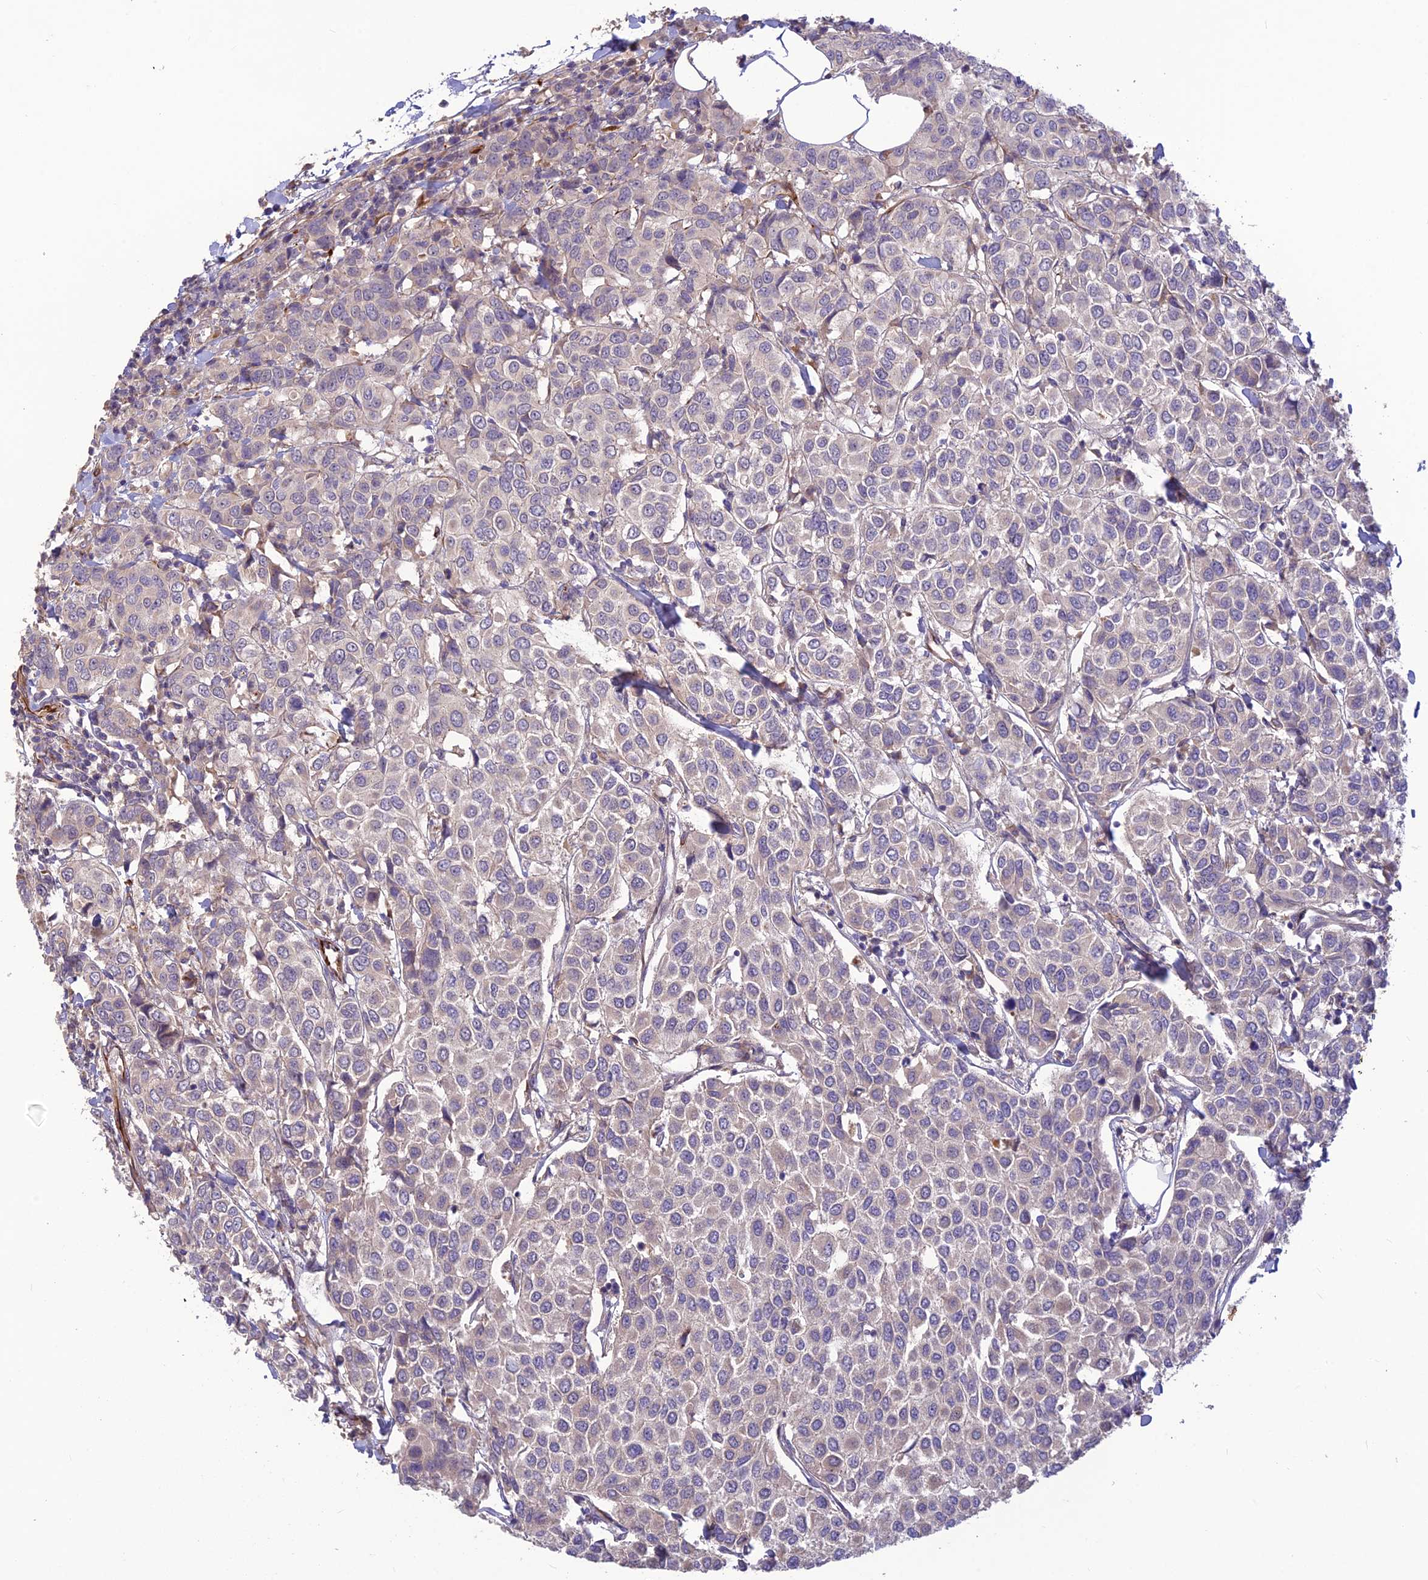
{"staining": {"intensity": "negative", "quantity": "none", "location": "none"}, "tissue": "breast cancer", "cell_type": "Tumor cells", "image_type": "cancer", "snomed": [{"axis": "morphology", "description": "Duct carcinoma"}, {"axis": "topography", "description": "Breast"}], "caption": "Immunohistochemistry of human breast cancer (invasive ductal carcinoma) exhibits no expression in tumor cells.", "gene": "ST8SIA5", "patient": {"sex": "female", "age": 55}}